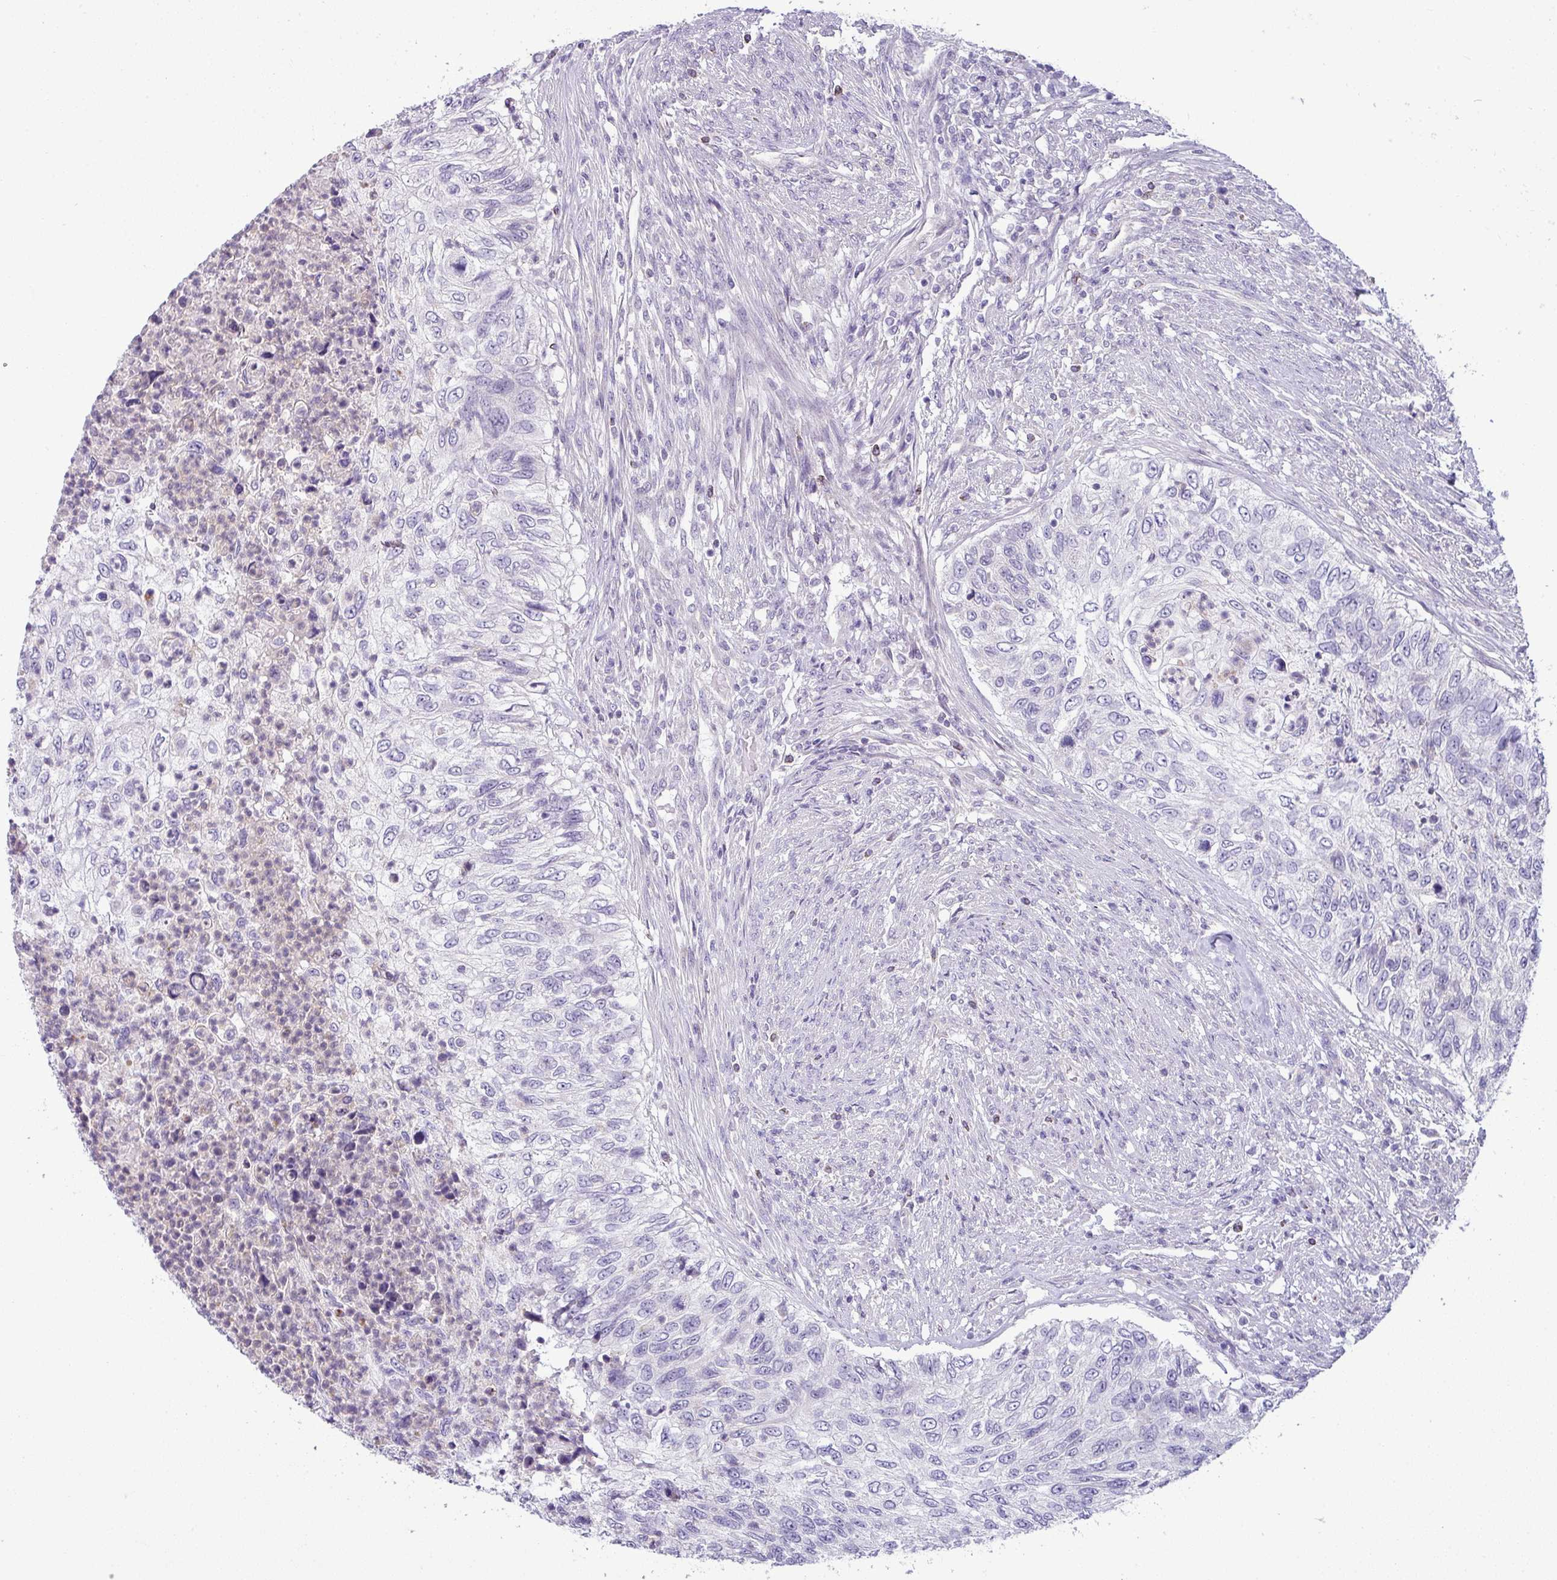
{"staining": {"intensity": "negative", "quantity": "none", "location": "none"}, "tissue": "urothelial cancer", "cell_type": "Tumor cells", "image_type": "cancer", "snomed": [{"axis": "morphology", "description": "Urothelial carcinoma, High grade"}, {"axis": "topography", "description": "Urinary bladder"}], "caption": "Tumor cells are negative for brown protein staining in urothelial cancer. (Brightfield microscopy of DAB immunohistochemistry (IHC) at high magnification).", "gene": "HBEGF", "patient": {"sex": "female", "age": 60}}